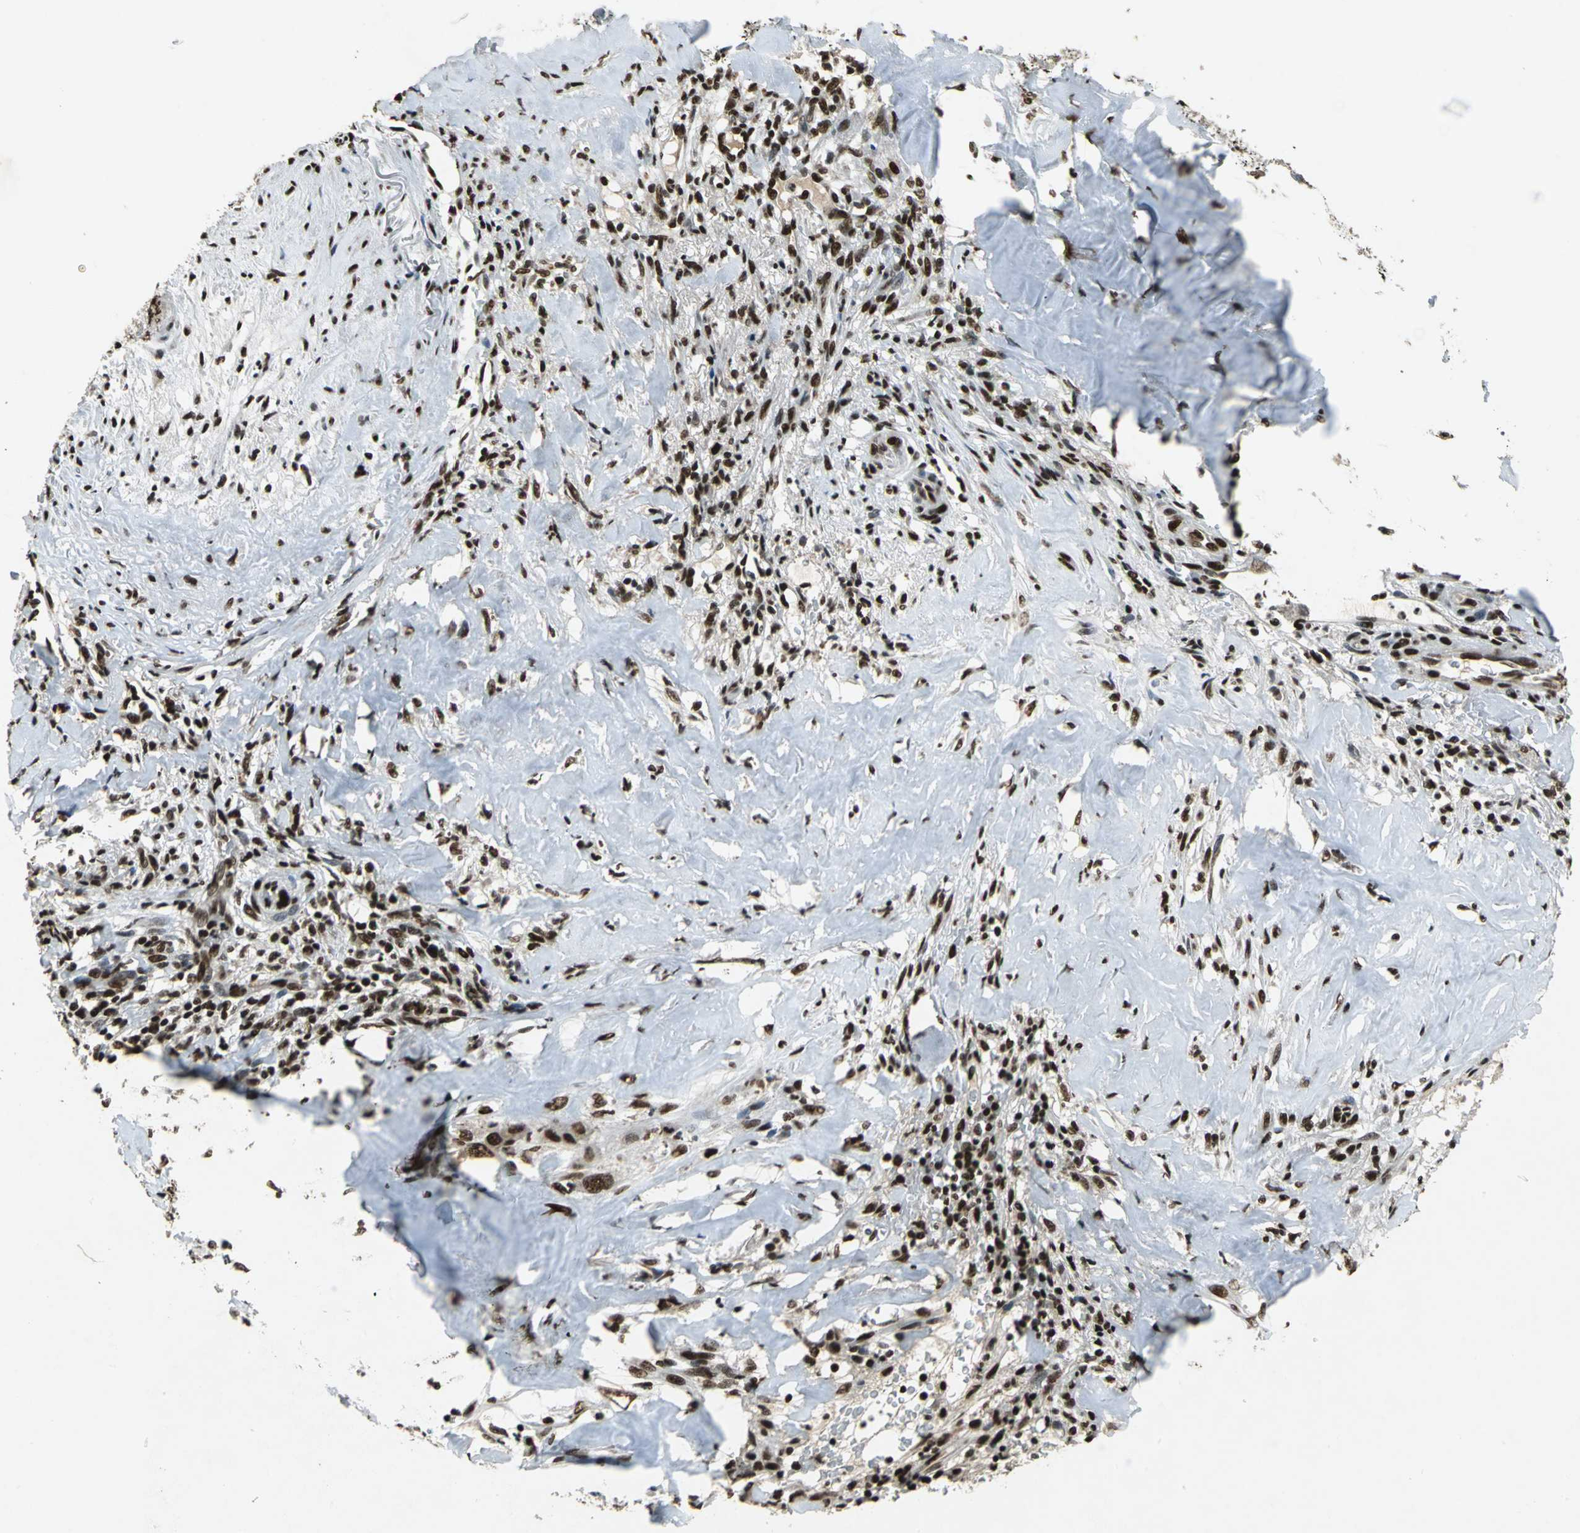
{"staining": {"intensity": "strong", "quantity": ">75%", "location": "nuclear"}, "tissue": "liver cancer", "cell_type": "Tumor cells", "image_type": "cancer", "snomed": [{"axis": "morphology", "description": "Cholangiocarcinoma"}, {"axis": "topography", "description": "Liver"}], "caption": "Approximately >75% of tumor cells in liver cancer (cholangiocarcinoma) reveal strong nuclear protein staining as visualized by brown immunohistochemical staining.", "gene": "MTA2", "patient": {"sex": "female", "age": 67}}